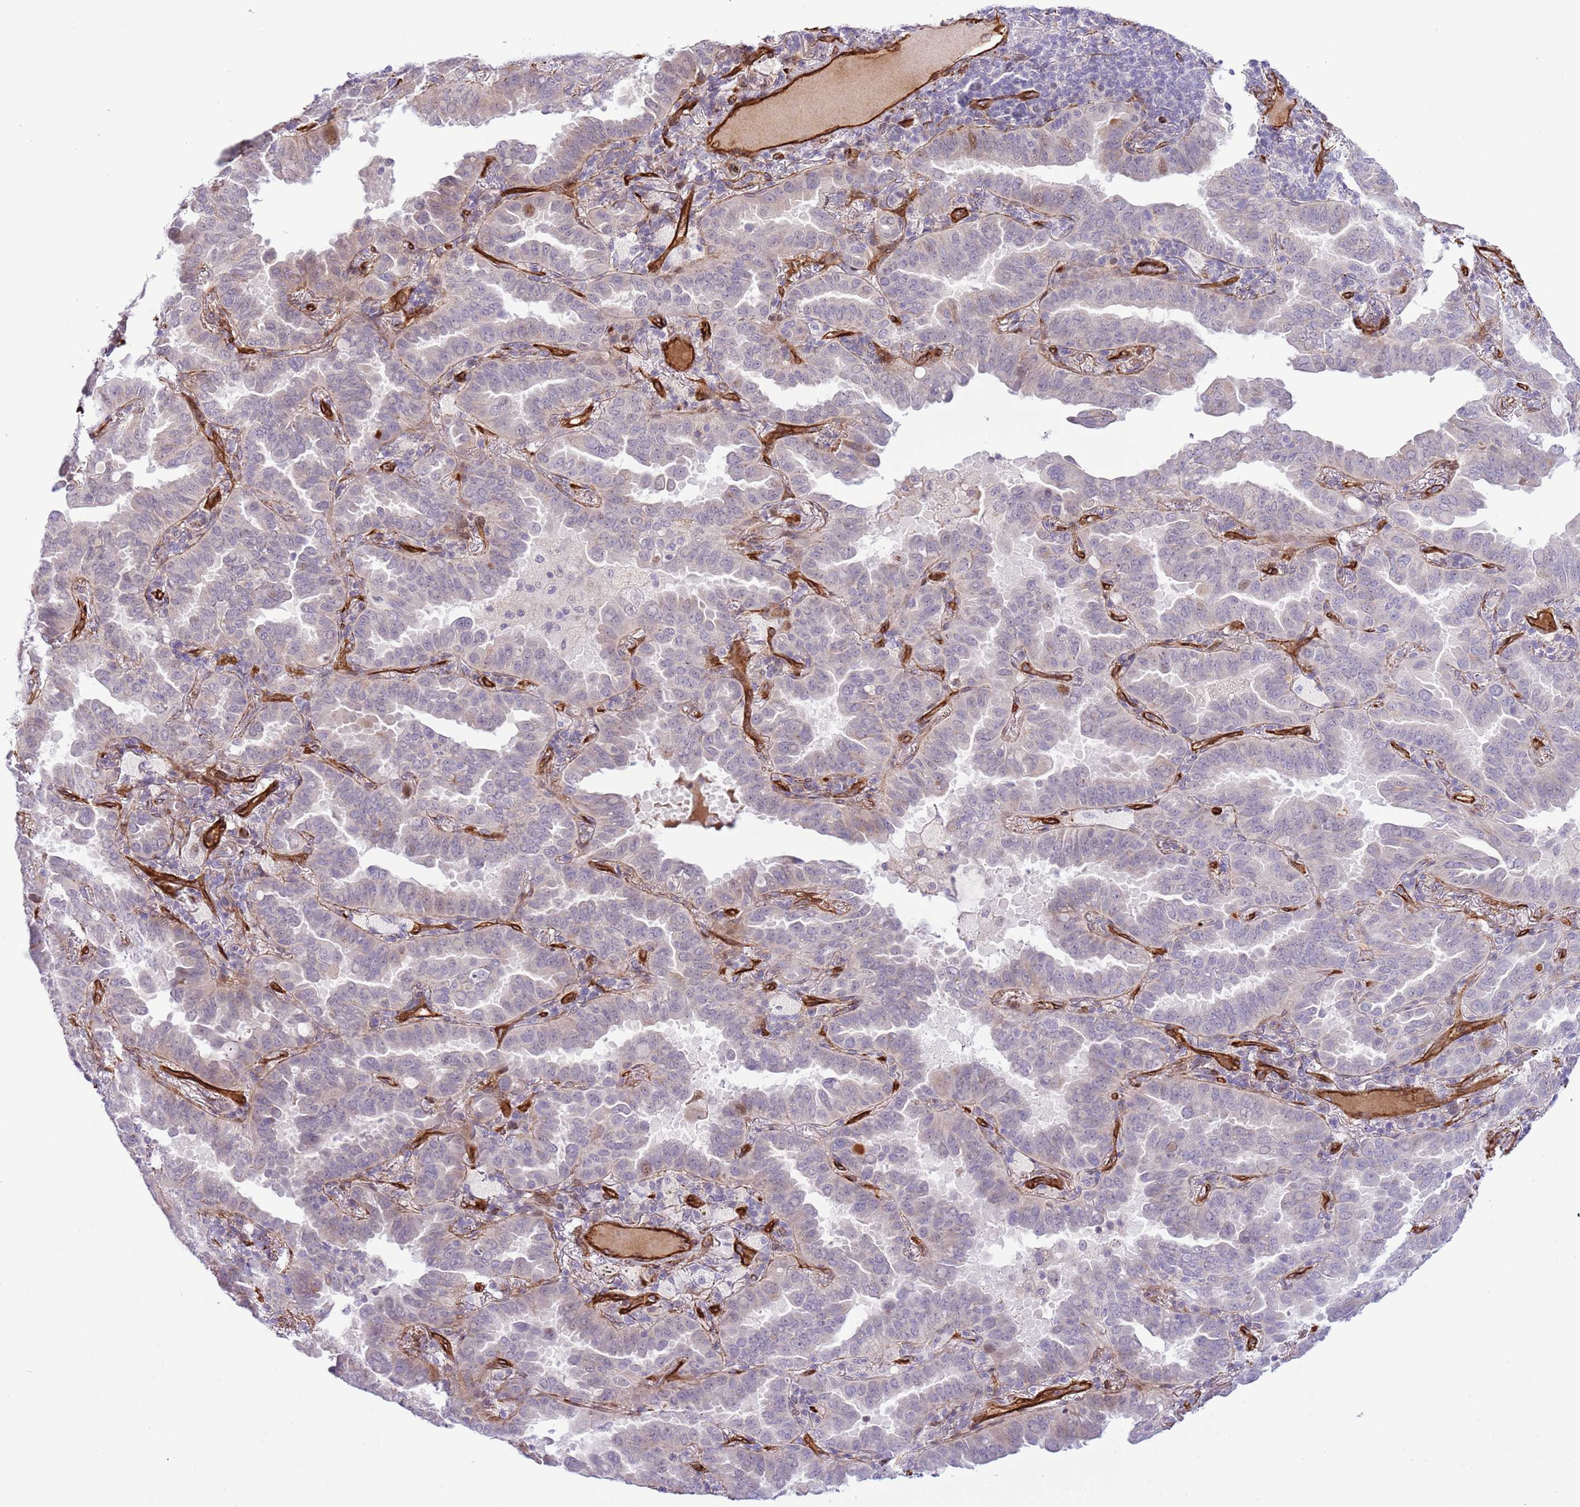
{"staining": {"intensity": "negative", "quantity": "none", "location": "none"}, "tissue": "lung cancer", "cell_type": "Tumor cells", "image_type": "cancer", "snomed": [{"axis": "morphology", "description": "Adenocarcinoma, NOS"}, {"axis": "topography", "description": "Lung"}], "caption": "Tumor cells are negative for brown protein staining in lung cancer (adenocarcinoma).", "gene": "NEK3", "patient": {"sex": "male", "age": 64}}